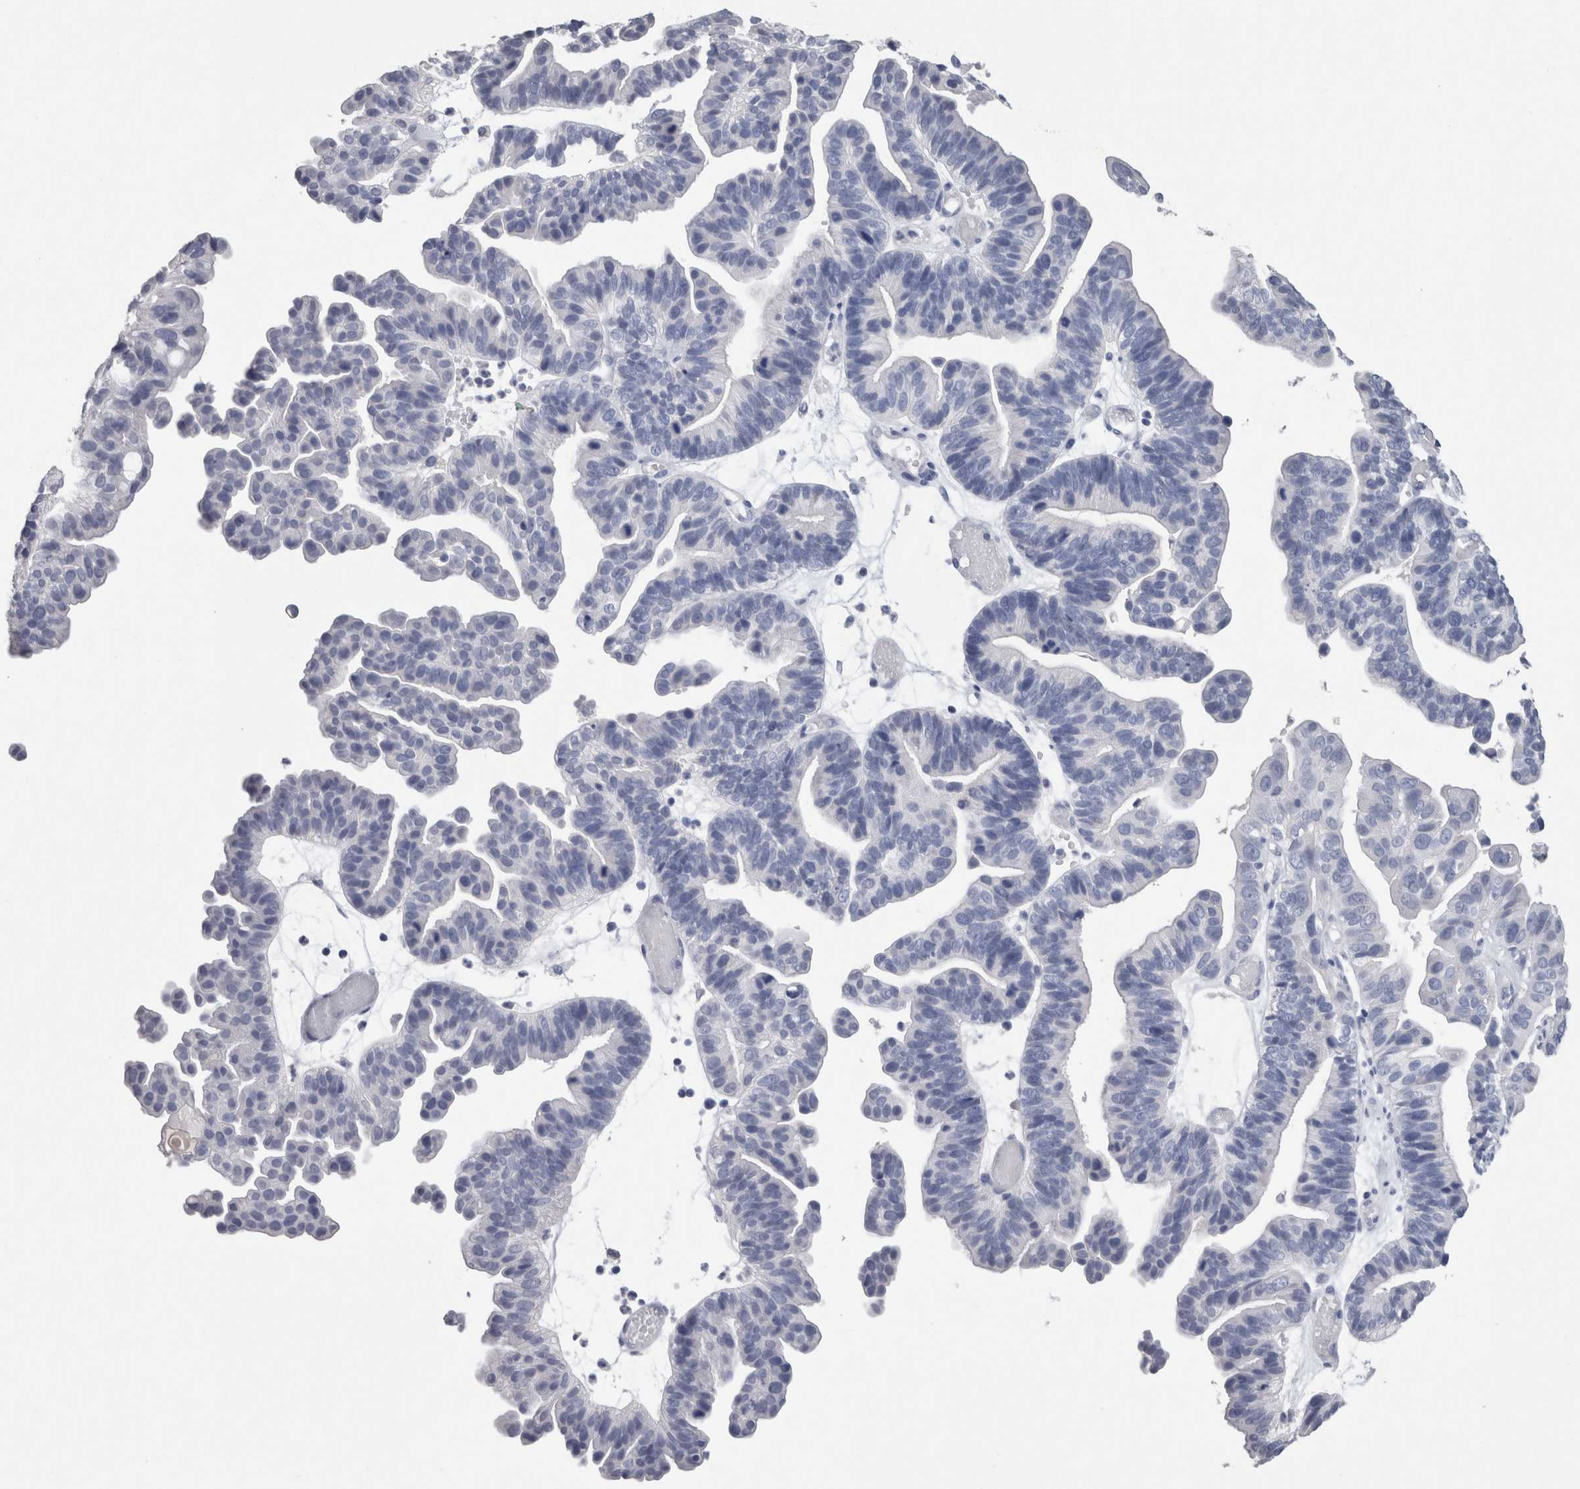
{"staining": {"intensity": "negative", "quantity": "none", "location": "none"}, "tissue": "ovarian cancer", "cell_type": "Tumor cells", "image_type": "cancer", "snomed": [{"axis": "morphology", "description": "Cystadenocarcinoma, serous, NOS"}, {"axis": "topography", "description": "Ovary"}], "caption": "Tumor cells are negative for brown protein staining in ovarian cancer.", "gene": "CA8", "patient": {"sex": "female", "age": 56}}